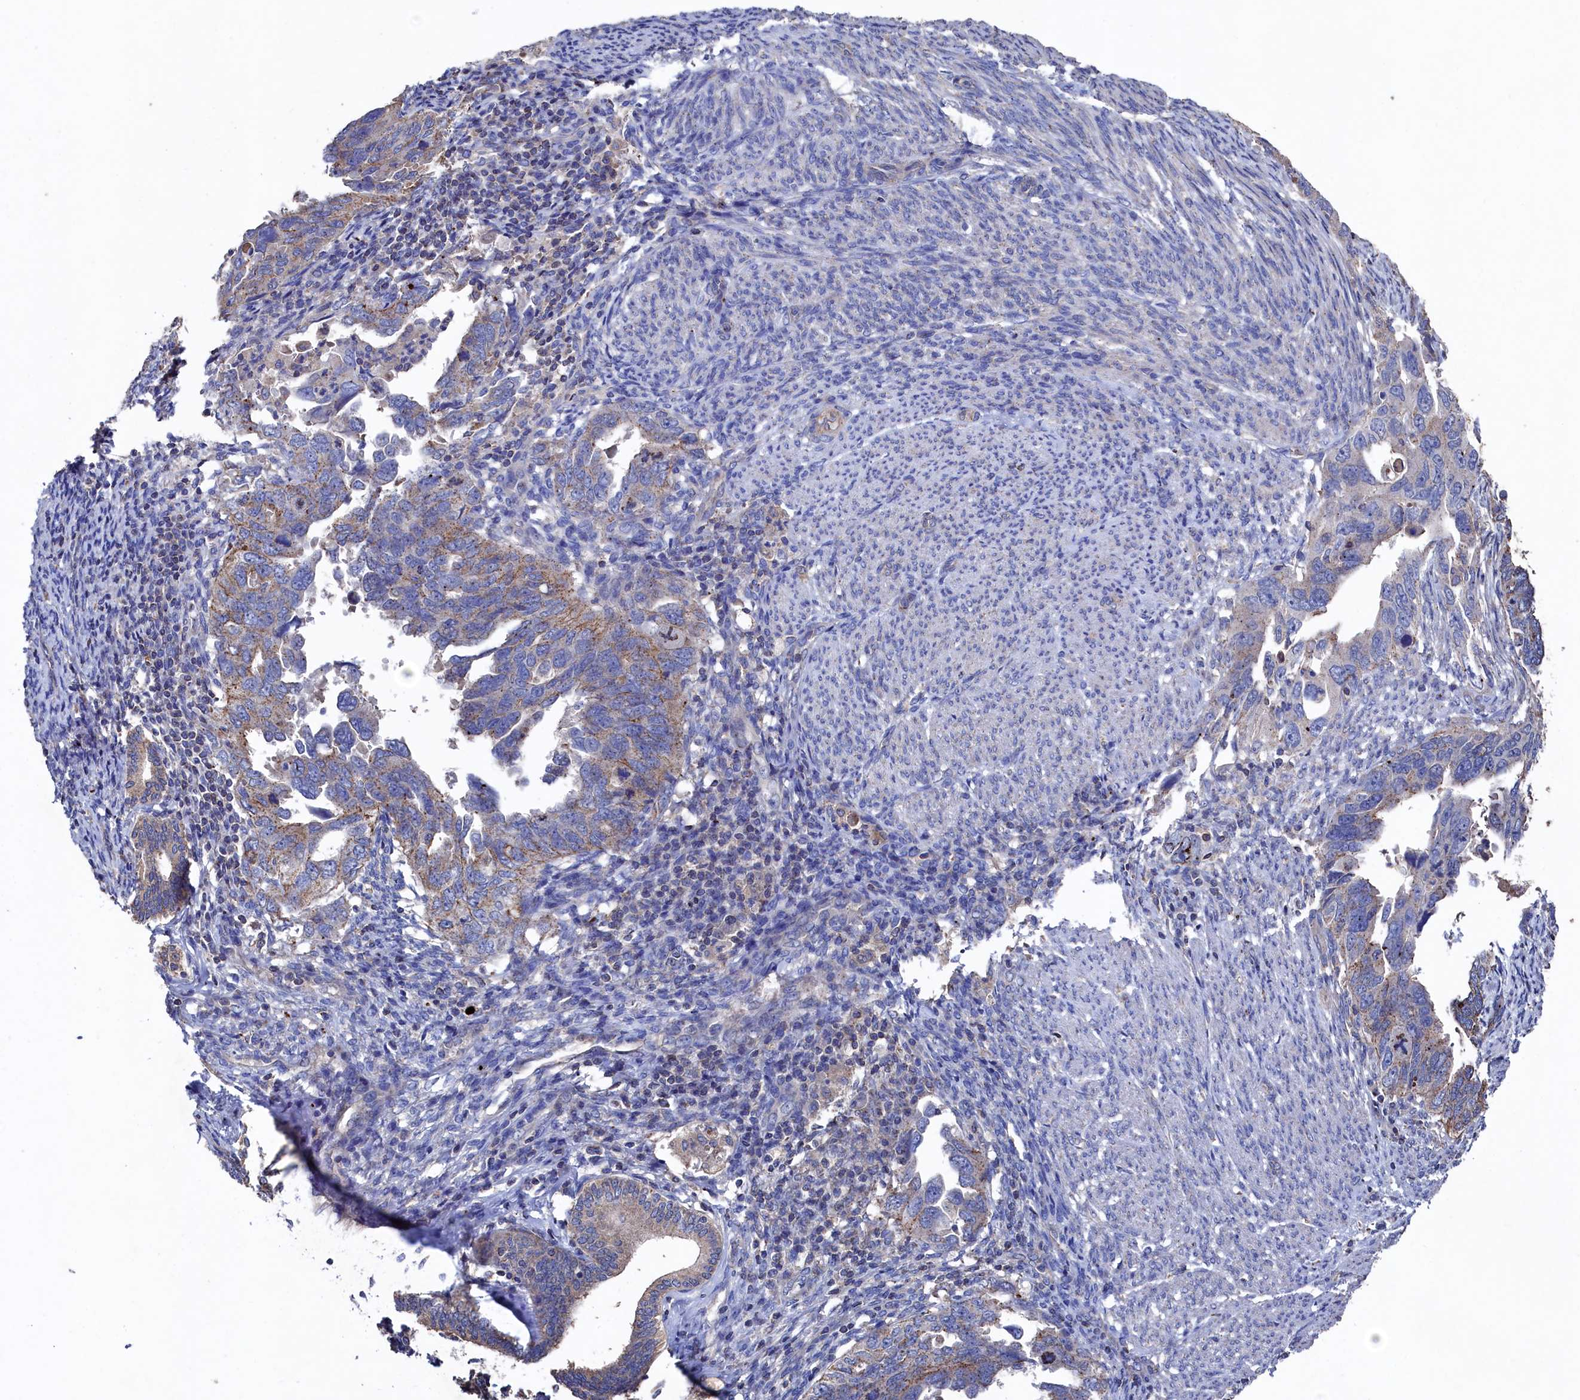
{"staining": {"intensity": "weak", "quantity": "<25%", "location": "cytoplasmic/membranous"}, "tissue": "endometrial cancer", "cell_type": "Tumor cells", "image_type": "cancer", "snomed": [{"axis": "morphology", "description": "Adenocarcinoma, NOS"}, {"axis": "topography", "description": "Endometrium"}], "caption": "There is no significant staining in tumor cells of endometrial cancer.", "gene": "TK2", "patient": {"sex": "female", "age": 65}}